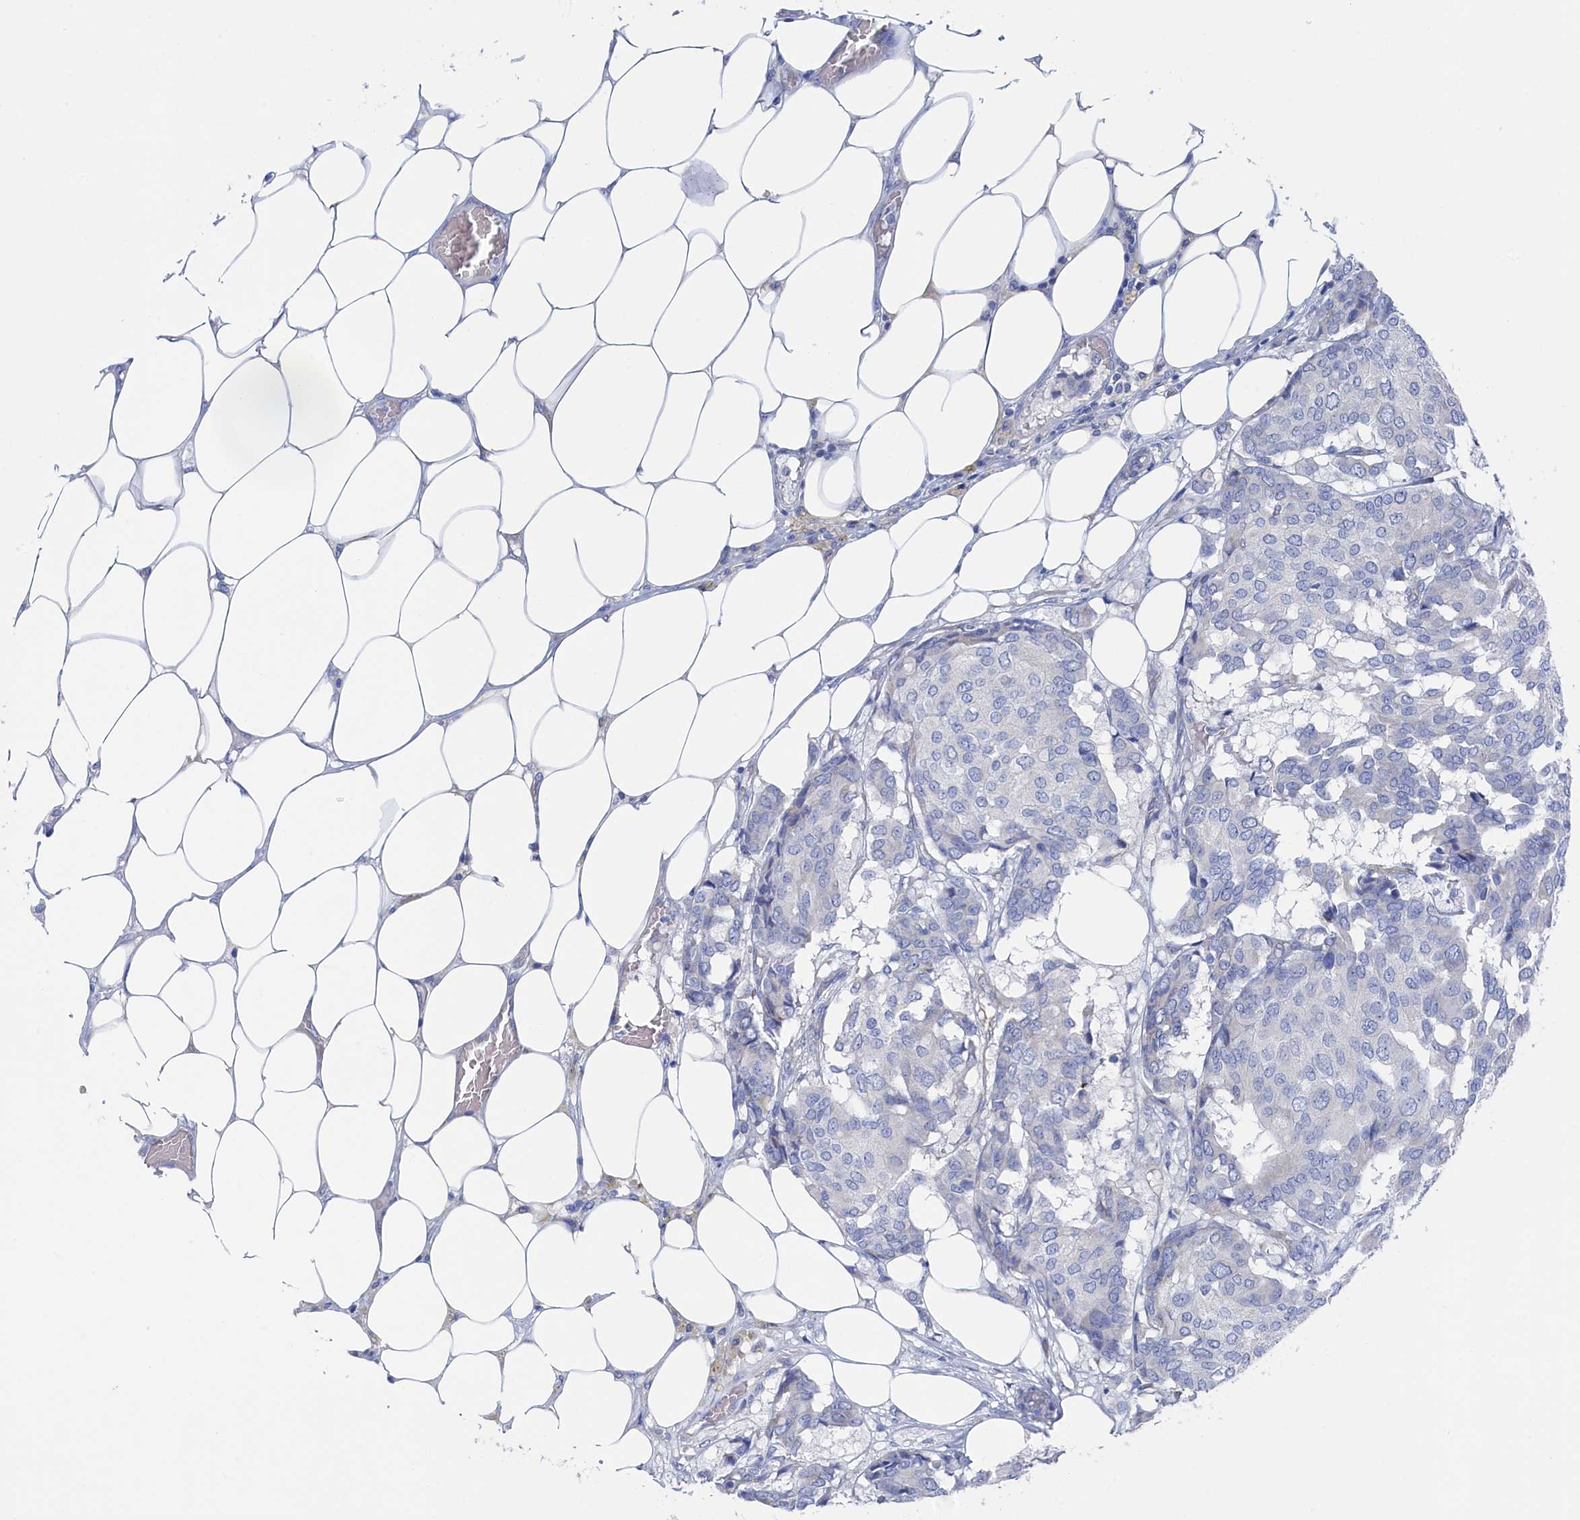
{"staining": {"intensity": "negative", "quantity": "none", "location": "none"}, "tissue": "breast cancer", "cell_type": "Tumor cells", "image_type": "cancer", "snomed": [{"axis": "morphology", "description": "Duct carcinoma"}, {"axis": "topography", "description": "Breast"}], "caption": "Immunohistochemistry of invasive ductal carcinoma (breast) shows no expression in tumor cells.", "gene": "TMOD2", "patient": {"sex": "female", "age": 75}}